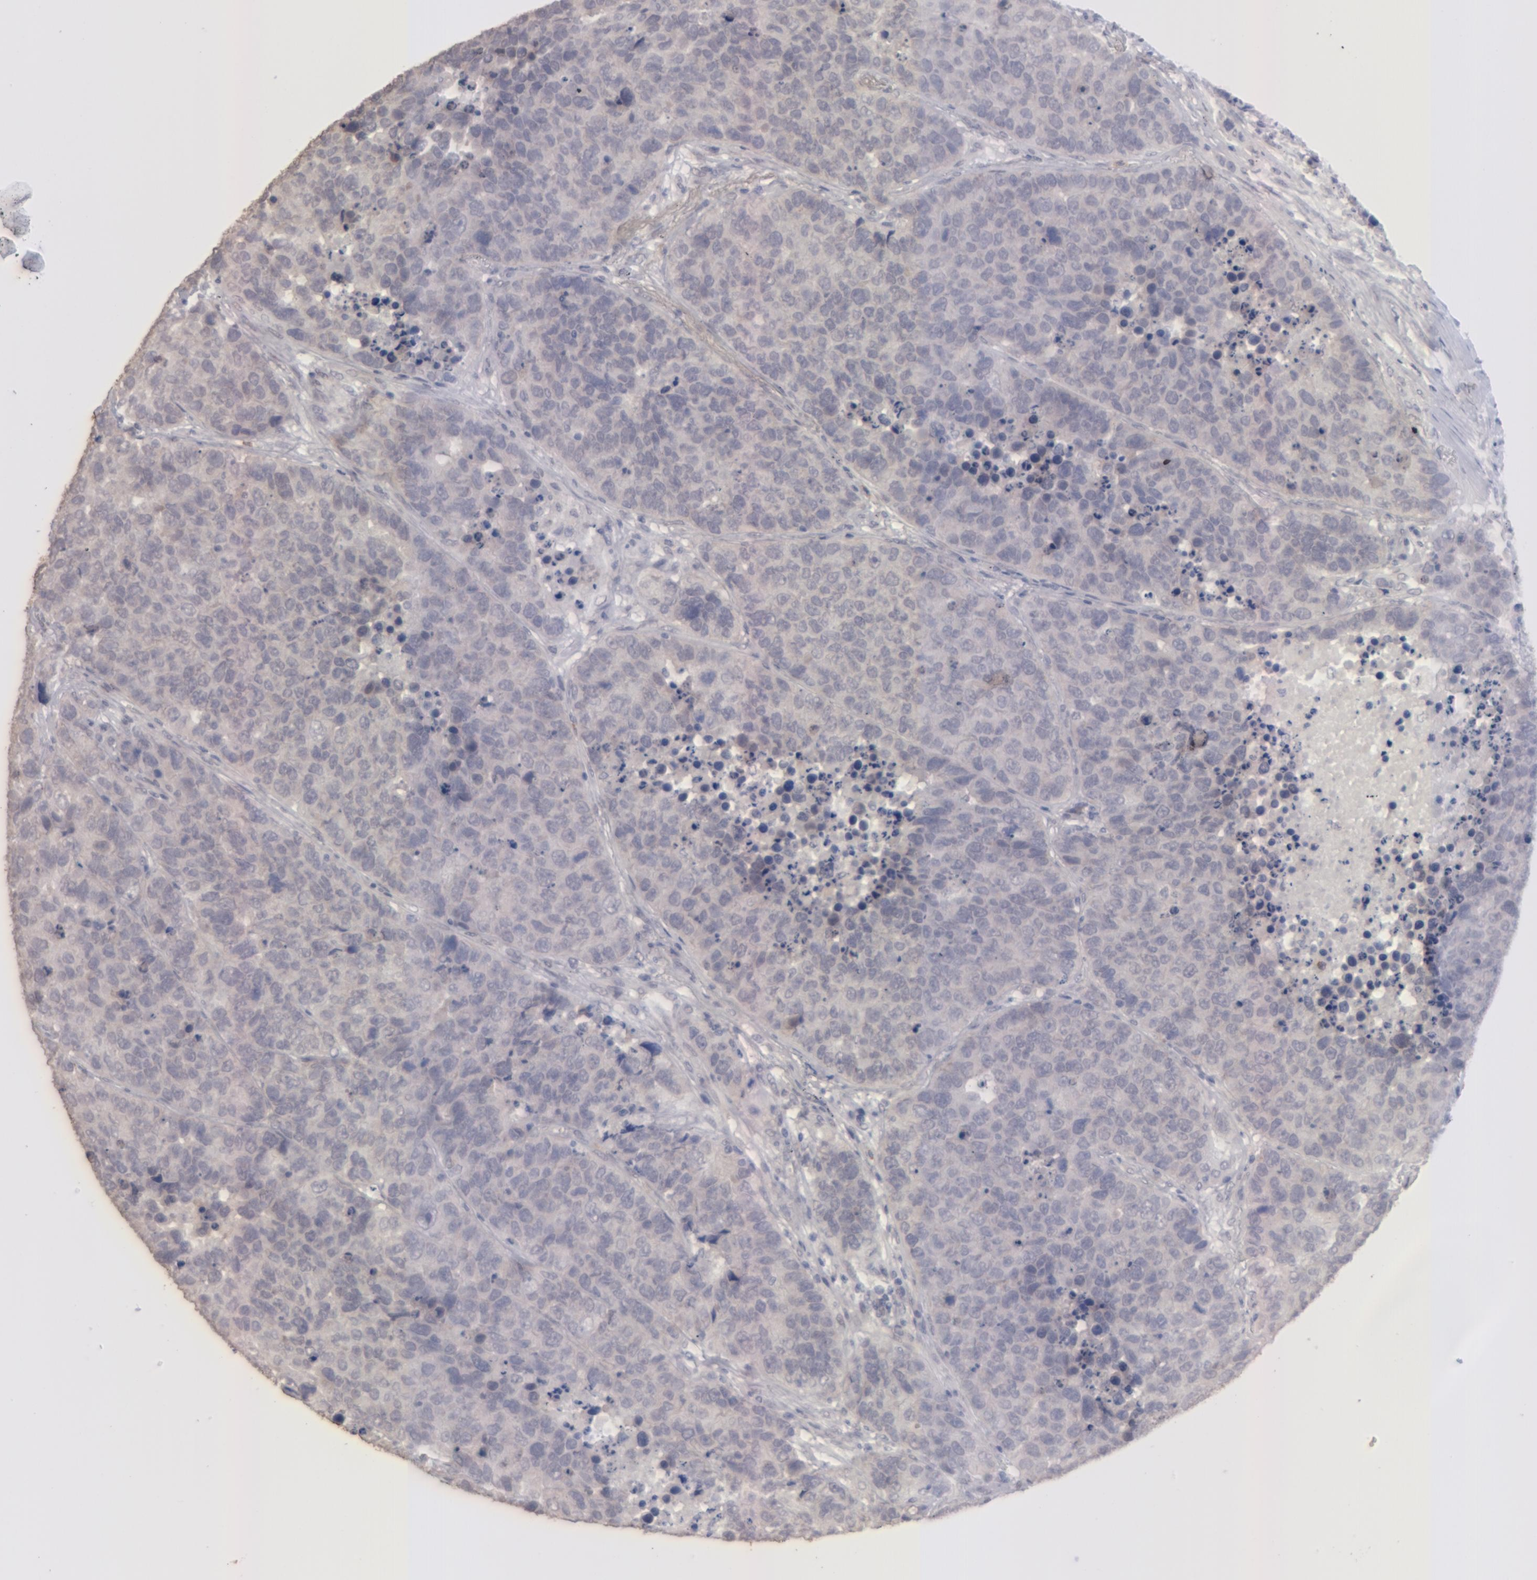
{"staining": {"intensity": "weak", "quantity": ">75%", "location": "cytoplasmic/membranous"}, "tissue": "carcinoid", "cell_type": "Tumor cells", "image_type": "cancer", "snomed": [{"axis": "morphology", "description": "Carcinoid, malignant, NOS"}, {"axis": "topography", "description": "Lung"}], "caption": "The image exhibits a brown stain indicating the presence of a protein in the cytoplasmic/membranous of tumor cells in carcinoid (malignant). Nuclei are stained in blue.", "gene": "MGAM", "patient": {"sex": "male", "age": 60}}